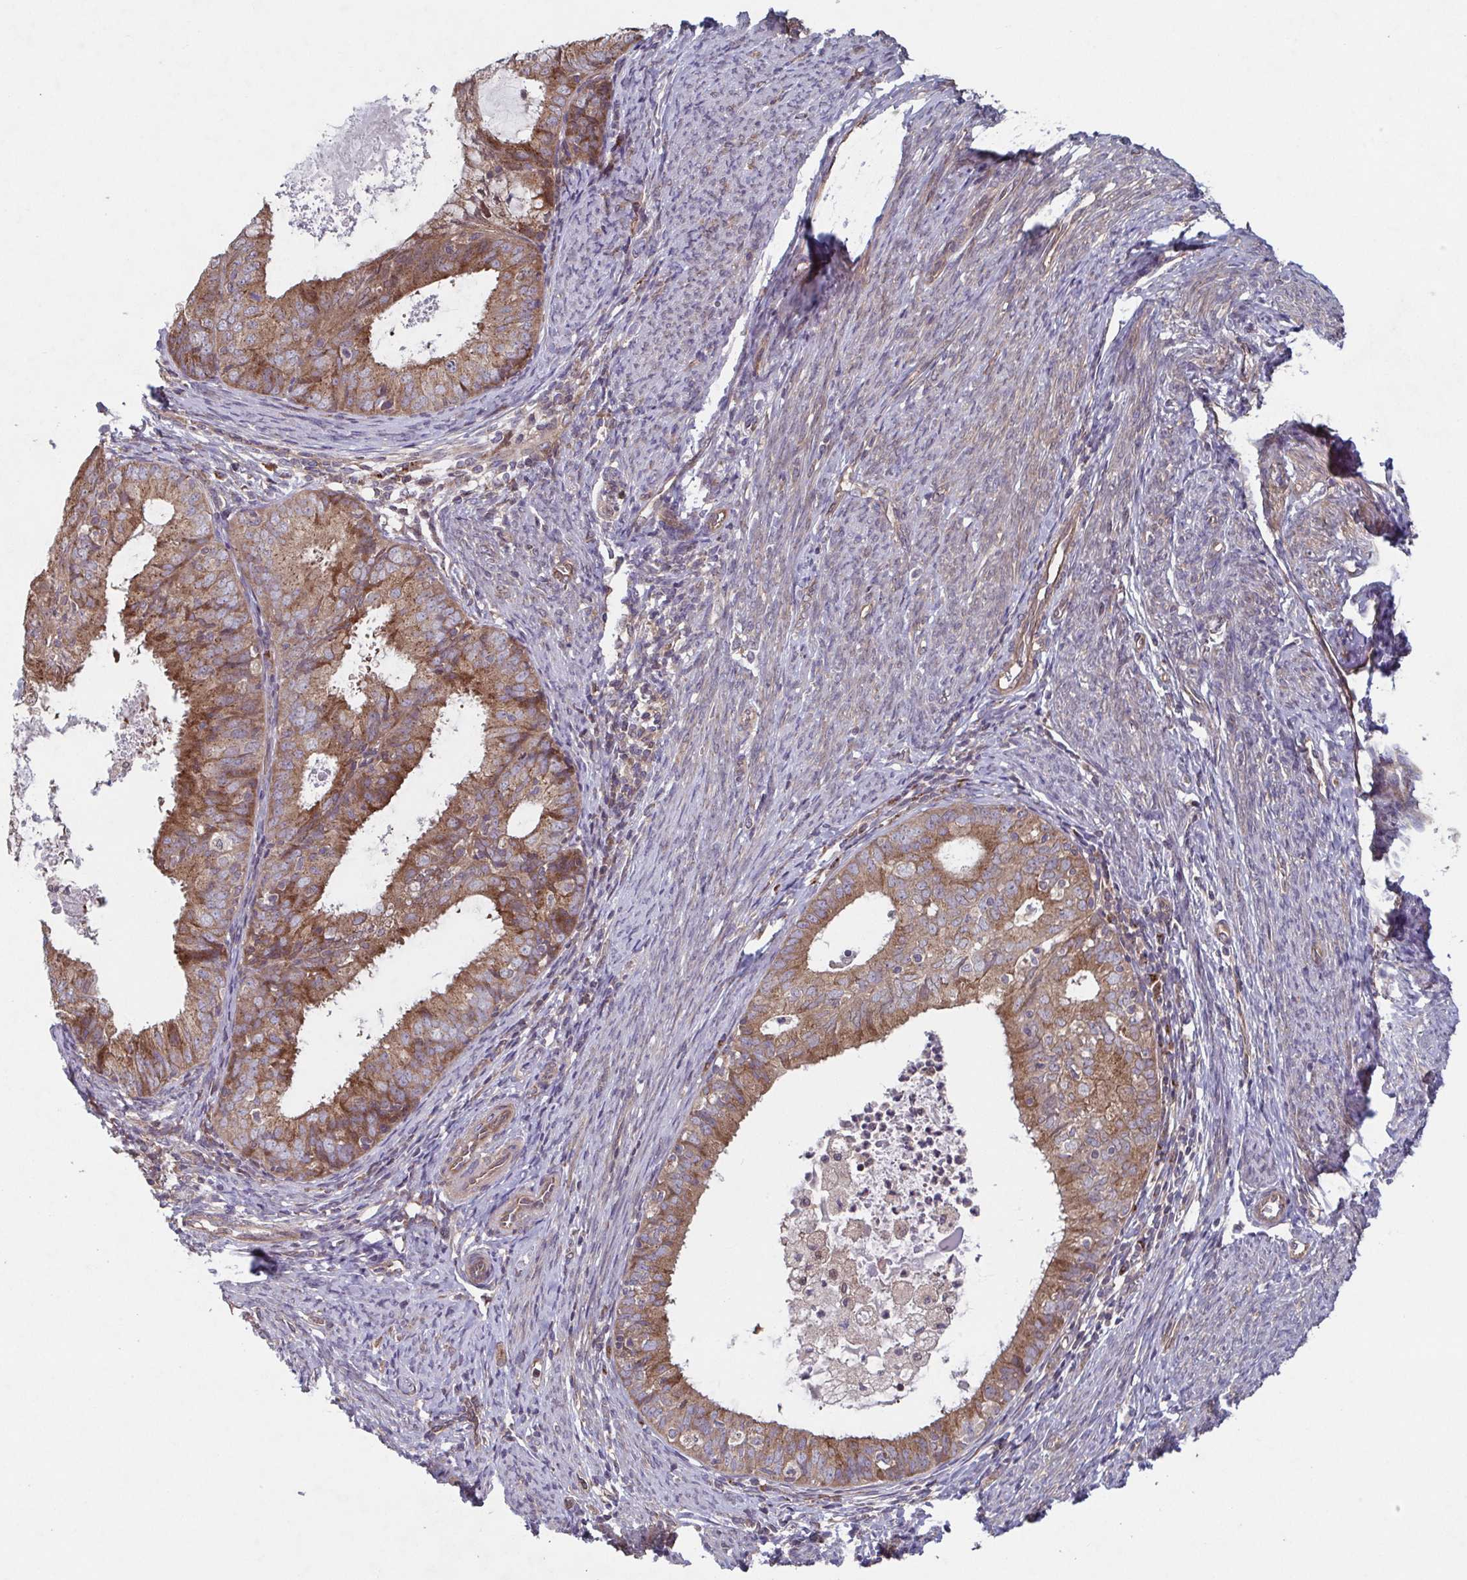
{"staining": {"intensity": "moderate", "quantity": ">75%", "location": "cytoplasmic/membranous"}, "tissue": "endometrial cancer", "cell_type": "Tumor cells", "image_type": "cancer", "snomed": [{"axis": "morphology", "description": "Adenocarcinoma, NOS"}, {"axis": "topography", "description": "Endometrium"}], "caption": "The micrograph demonstrates immunohistochemical staining of endometrial adenocarcinoma. There is moderate cytoplasmic/membranous expression is appreciated in about >75% of tumor cells.", "gene": "COPB1", "patient": {"sex": "female", "age": 57}}